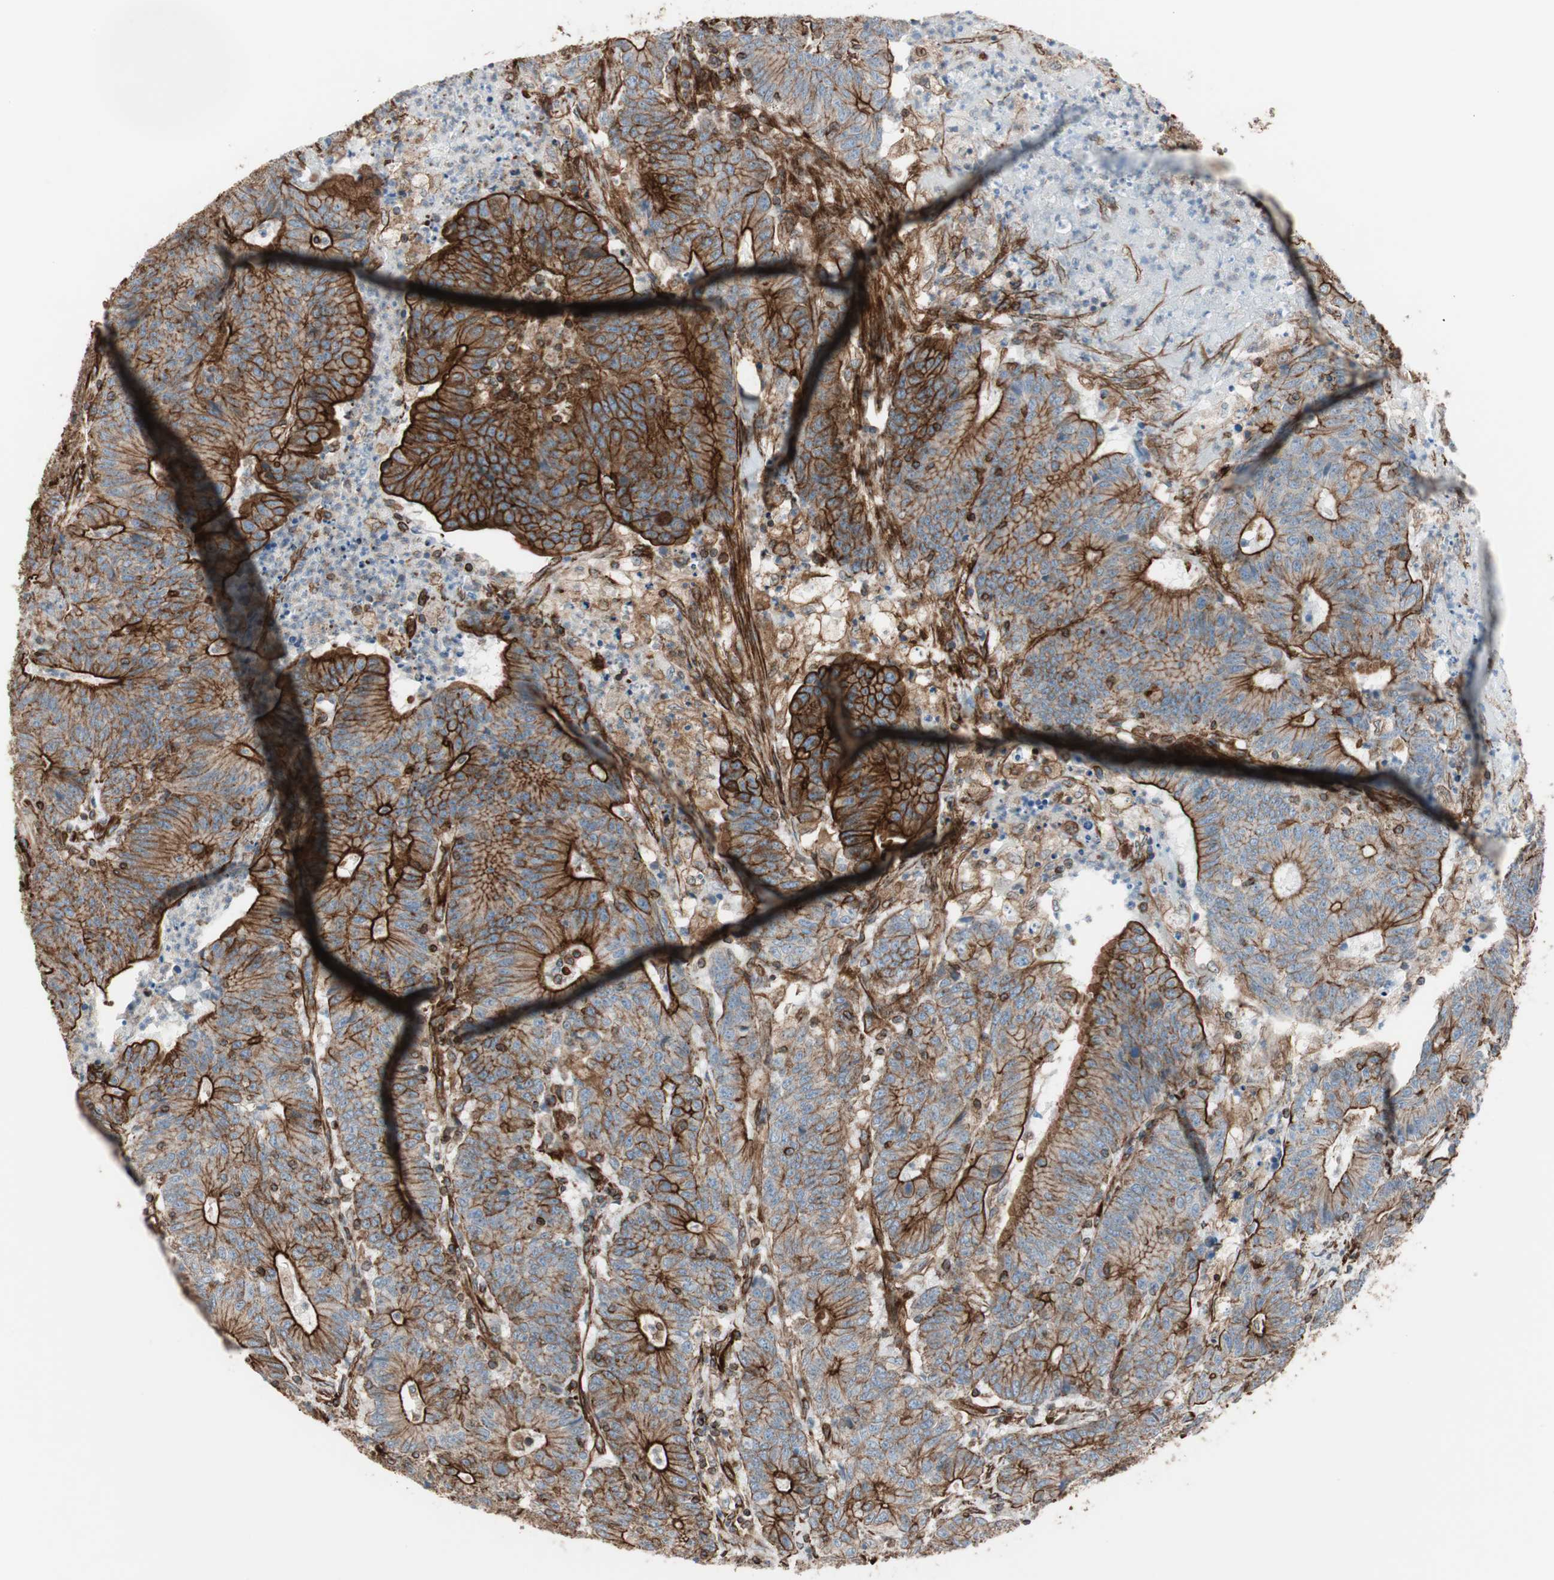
{"staining": {"intensity": "strong", "quantity": ">75%", "location": "cytoplasmic/membranous"}, "tissue": "colorectal cancer", "cell_type": "Tumor cells", "image_type": "cancer", "snomed": [{"axis": "morphology", "description": "Normal tissue, NOS"}, {"axis": "morphology", "description": "Adenocarcinoma, NOS"}, {"axis": "topography", "description": "Colon"}], "caption": "A brown stain highlights strong cytoplasmic/membranous staining of a protein in adenocarcinoma (colorectal) tumor cells. (IHC, brightfield microscopy, high magnification).", "gene": "TCTA", "patient": {"sex": "female", "age": 75}}